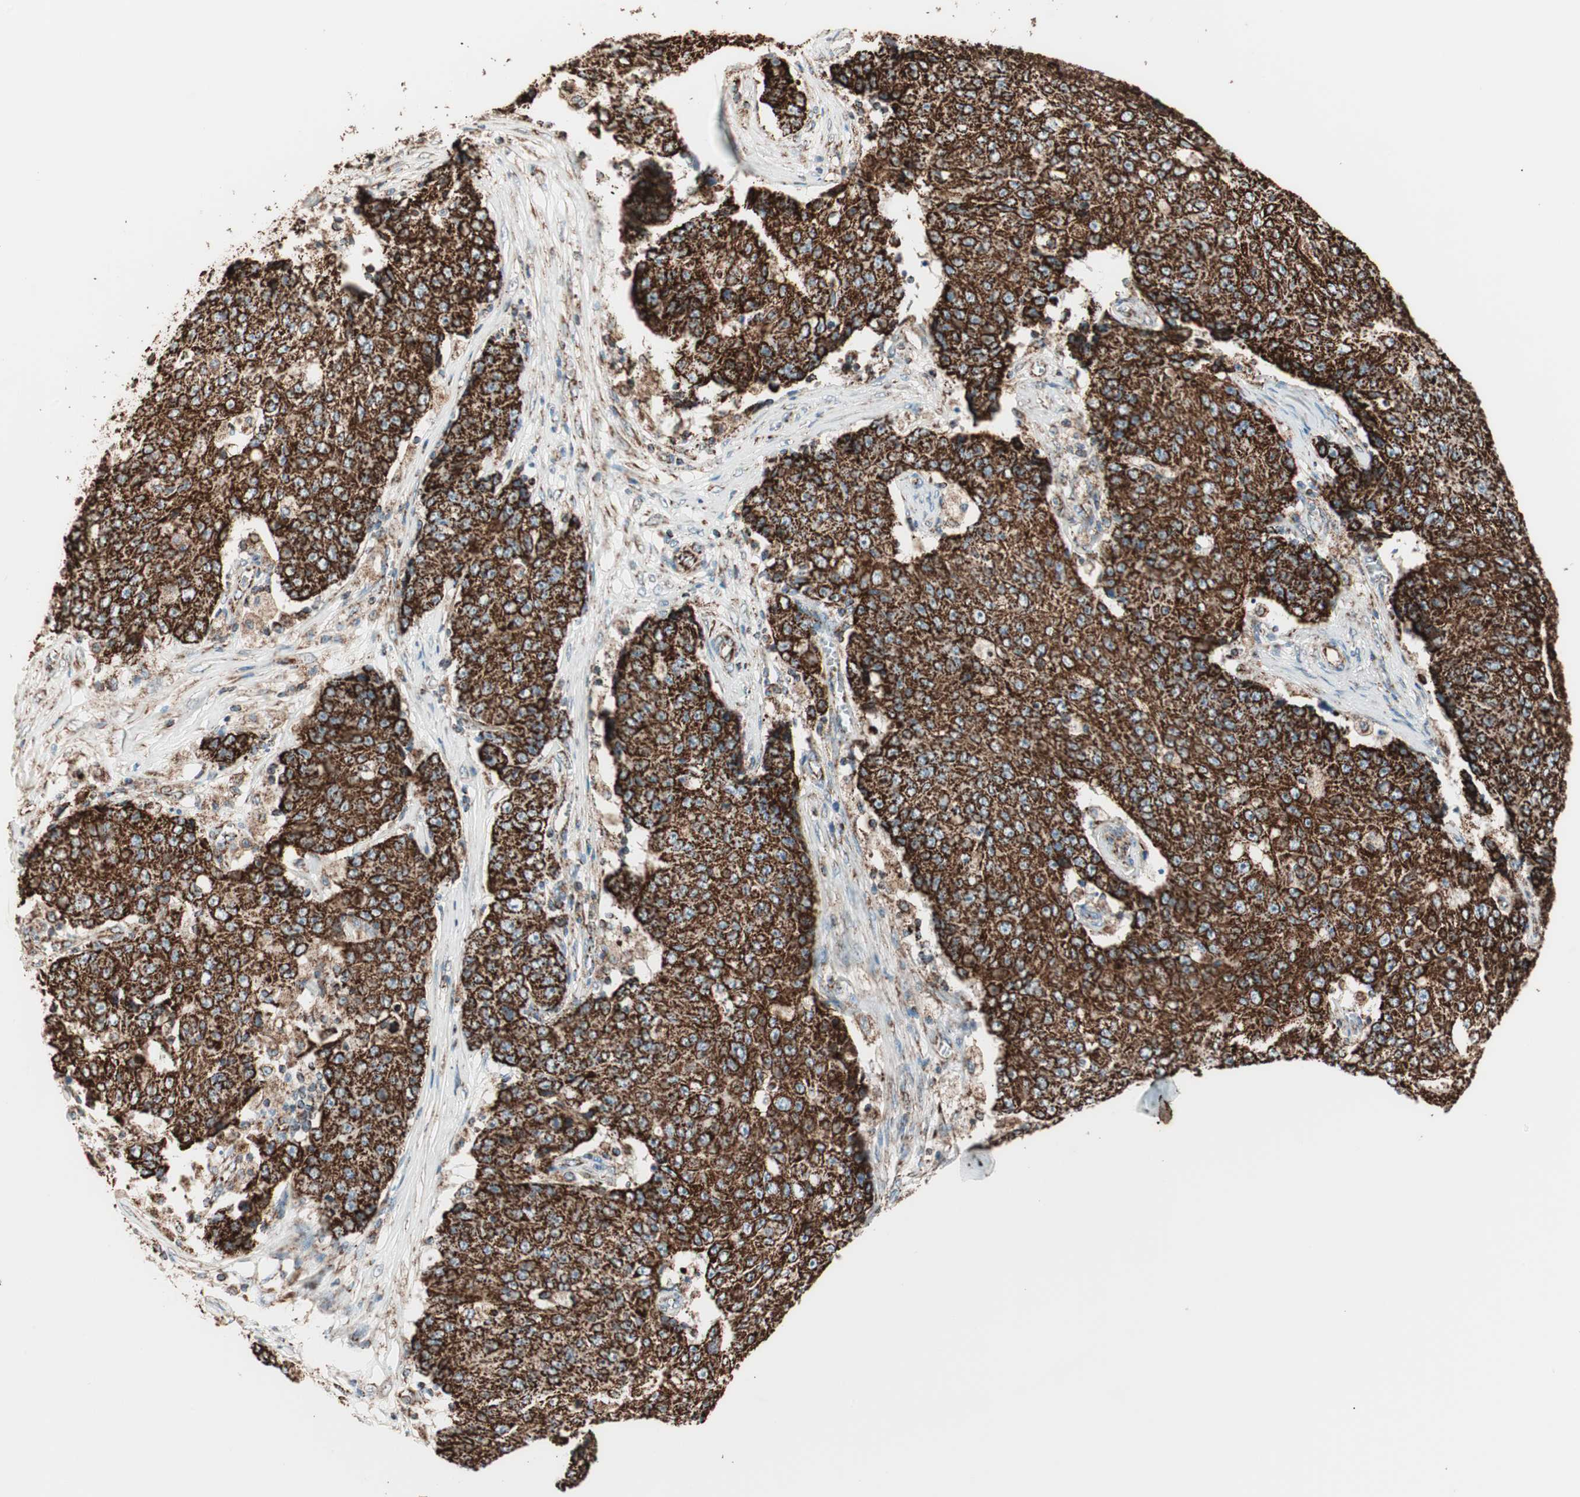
{"staining": {"intensity": "strong", "quantity": ">75%", "location": "cytoplasmic/membranous"}, "tissue": "ovarian cancer", "cell_type": "Tumor cells", "image_type": "cancer", "snomed": [{"axis": "morphology", "description": "Carcinoma, endometroid"}, {"axis": "topography", "description": "Ovary"}], "caption": "Endometroid carcinoma (ovarian) tissue exhibits strong cytoplasmic/membranous positivity in about >75% of tumor cells (Brightfield microscopy of DAB IHC at high magnification).", "gene": "TOMM22", "patient": {"sex": "female", "age": 42}}